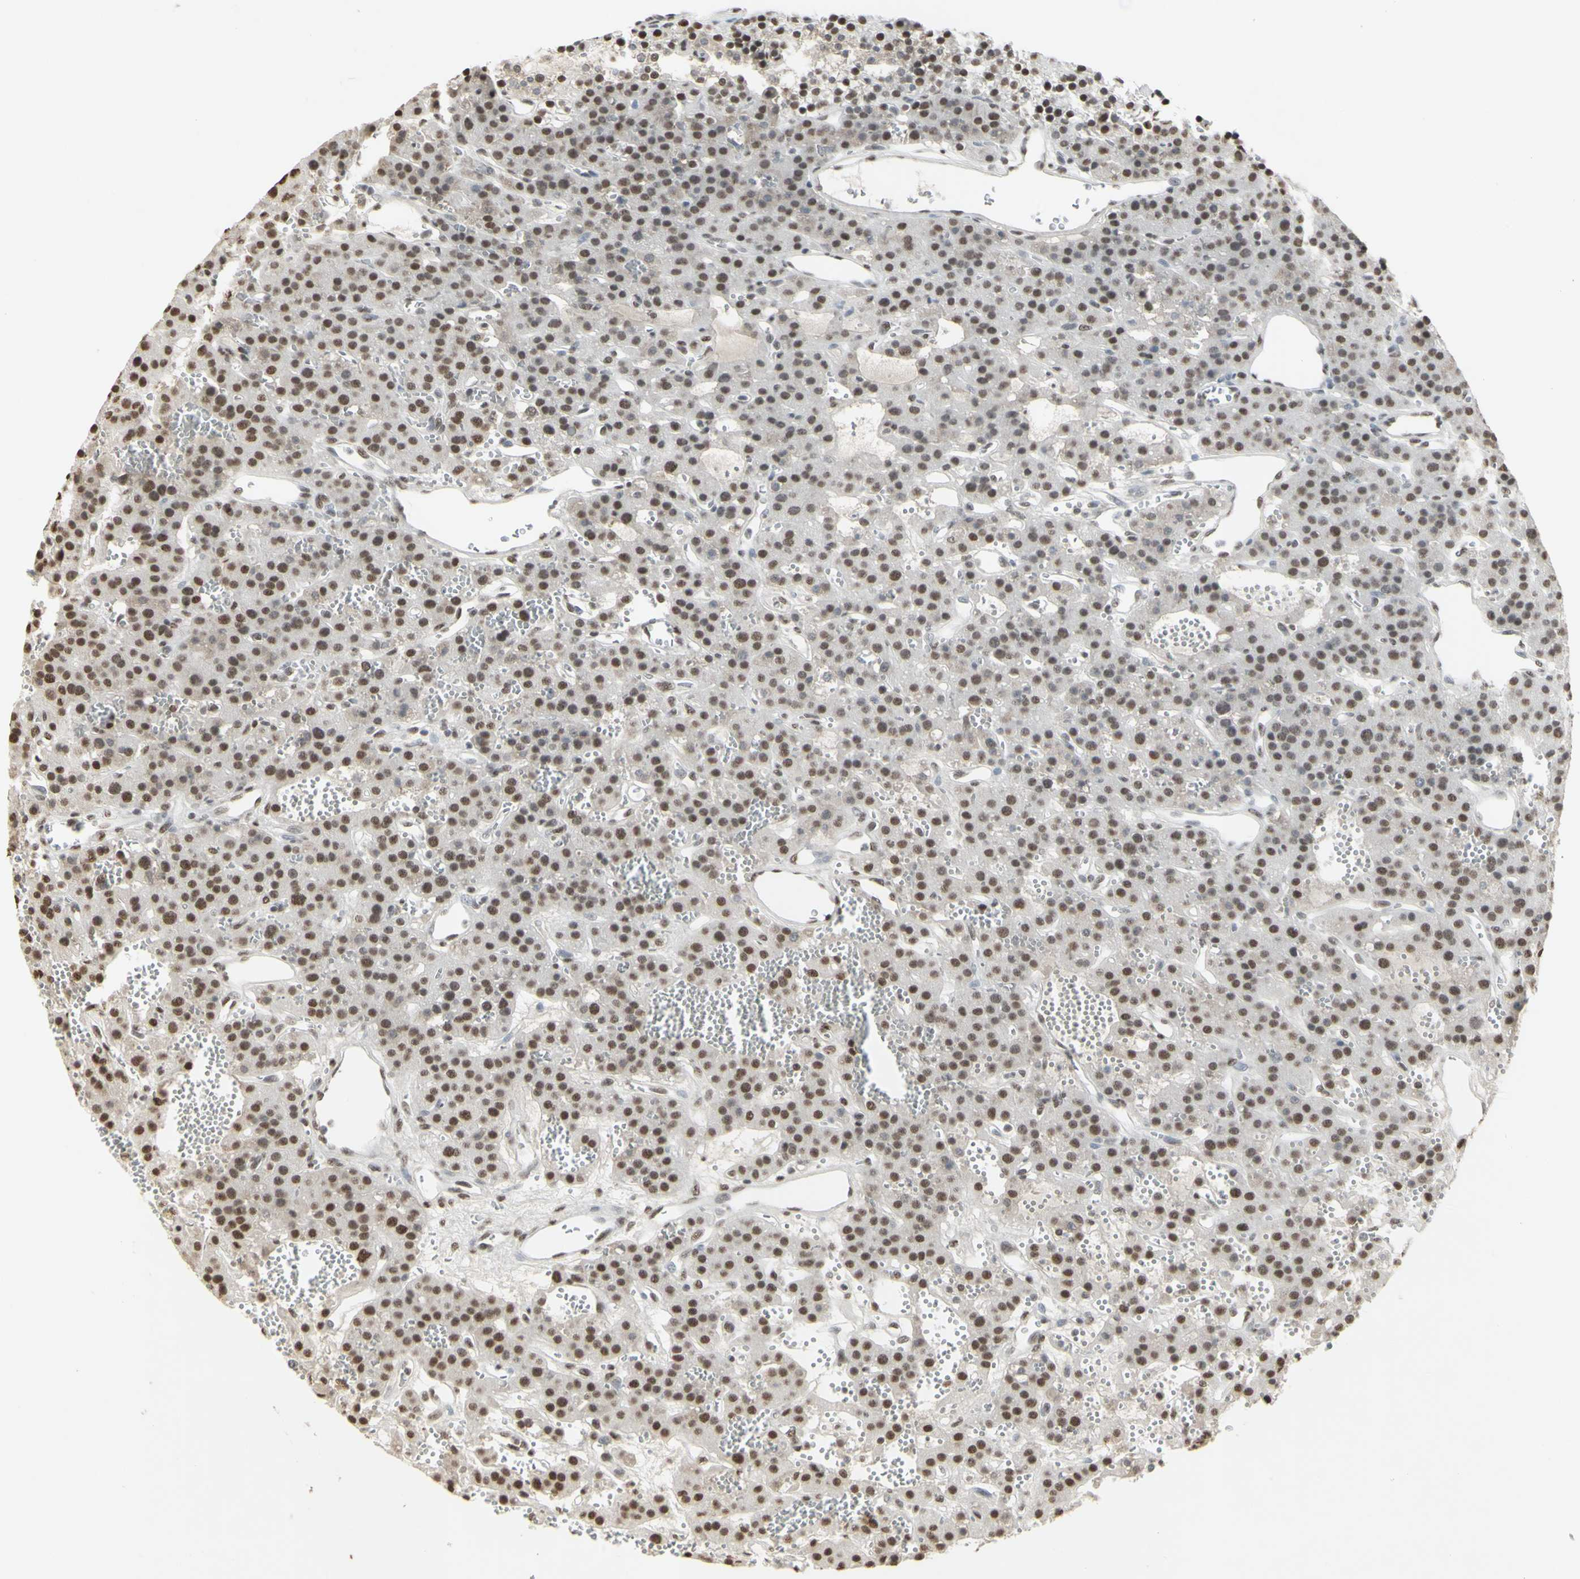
{"staining": {"intensity": "moderate", "quantity": ">75%", "location": "nuclear"}, "tissue": "parathyroid gland", "cell_type": "Glandular cells", "image_type": "normal", "snomed": [{"axis": "morphology", "description": "Normal tissue, NOS"}, {"axis": "morphology", "description": "Adenoma, NOS"}, {"axis": "topography", "description": "Parathyroid gland"}], "caption": "Brown immunohistochemical staining in normal parathyroid gland displays moderate nuclear expression in approximately >75% of glandular cells. The protein is shown in brown color, while the nuclei are stained blue.", "gene": "TRIM28", "patient": {"sex": "female", "age": 81}}